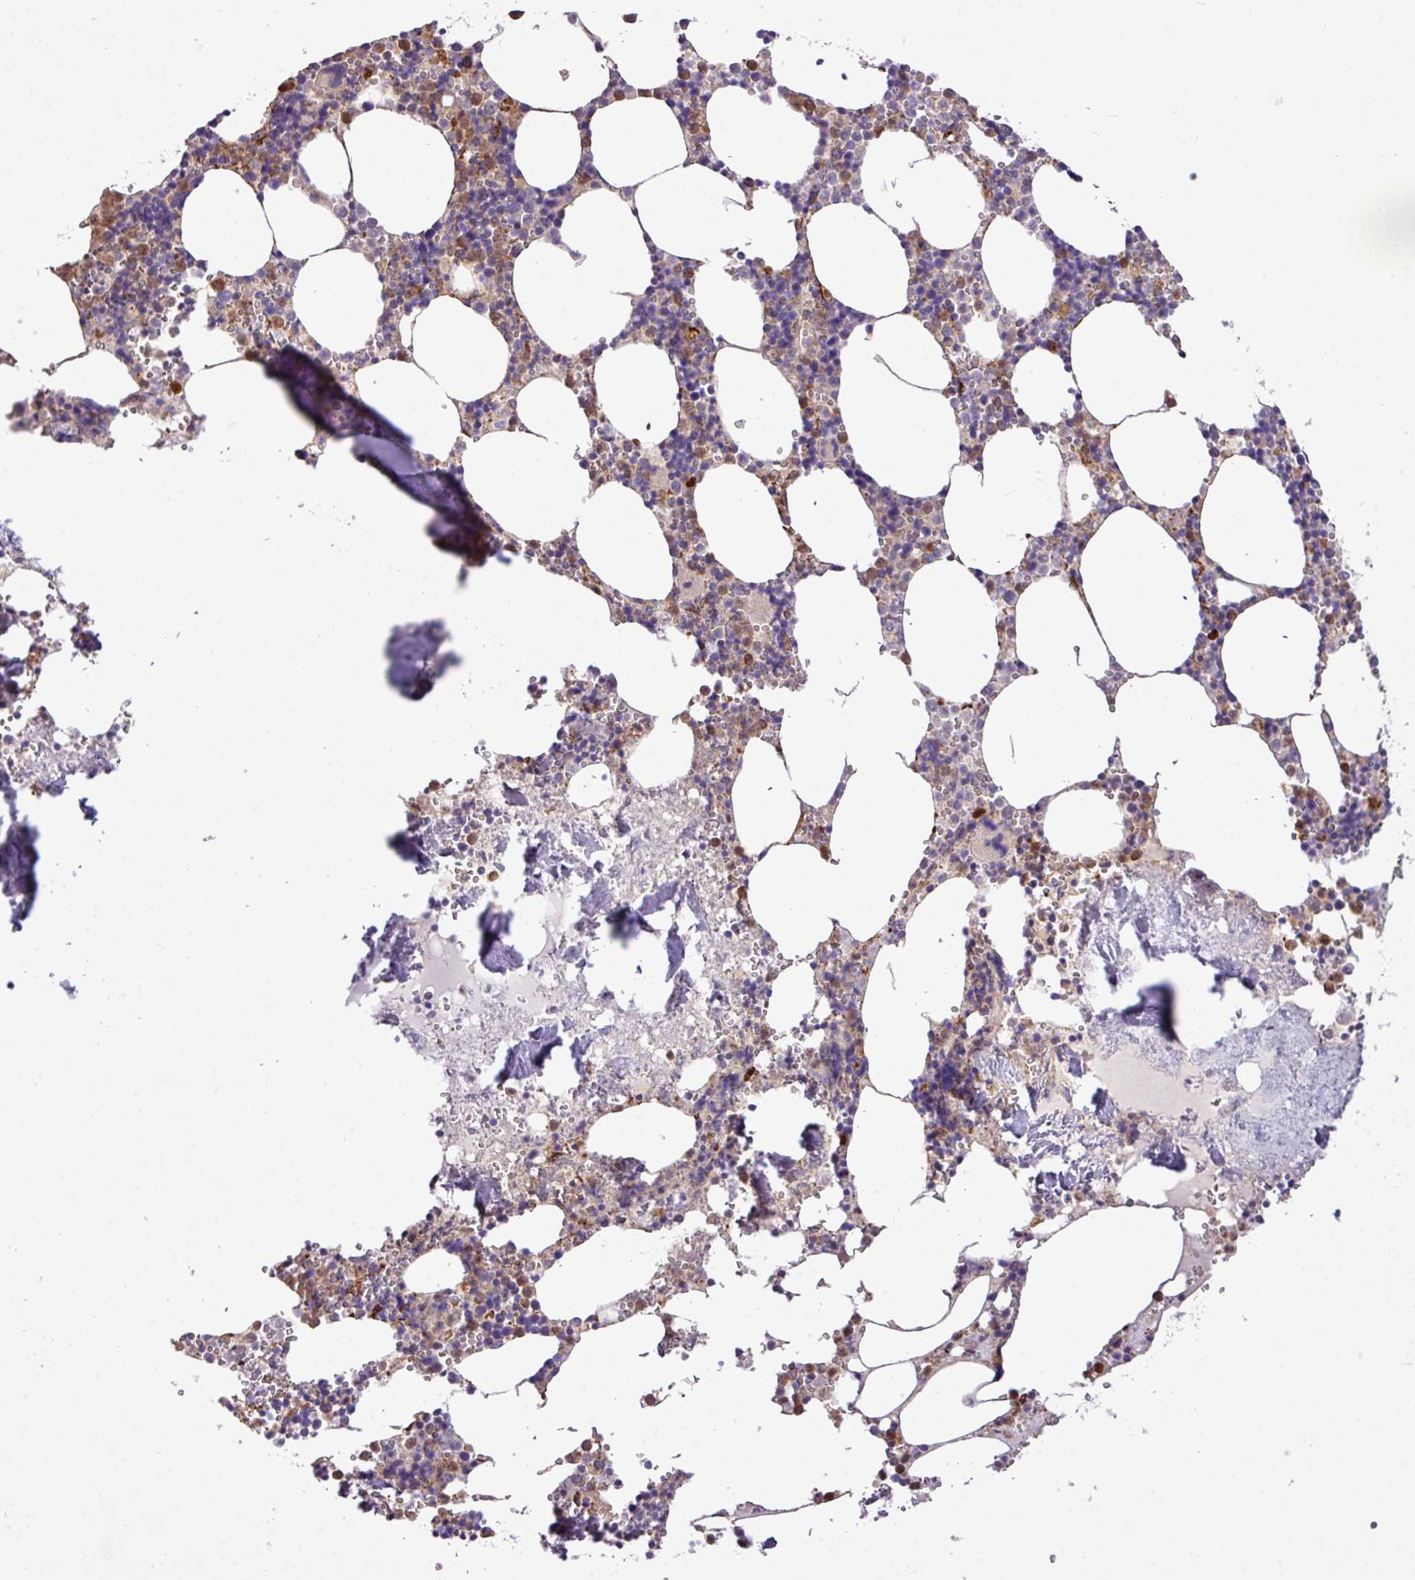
{"staining": {"intensity": "strong", "quantity": "<25%", "location": "cytoplasmic/membranous"}, "tissue": "bone marrow", "cell_type": "Hematopoietic cells", "image_type": "normal", "snomed": [{"axis": "morphology", "description": "Normal tissue, NOS"}, {"axis": "topography", "description": "Bone marrow"}], "caption": "Approximately <25% of hematopoietic cells in normal human bone marrow show strong cytoplasmic/membranous protein expression as visualized by brown immunohistochemical staining.", "gene": "FAM47E", "patient": {"sex": "male", "age": 54}}